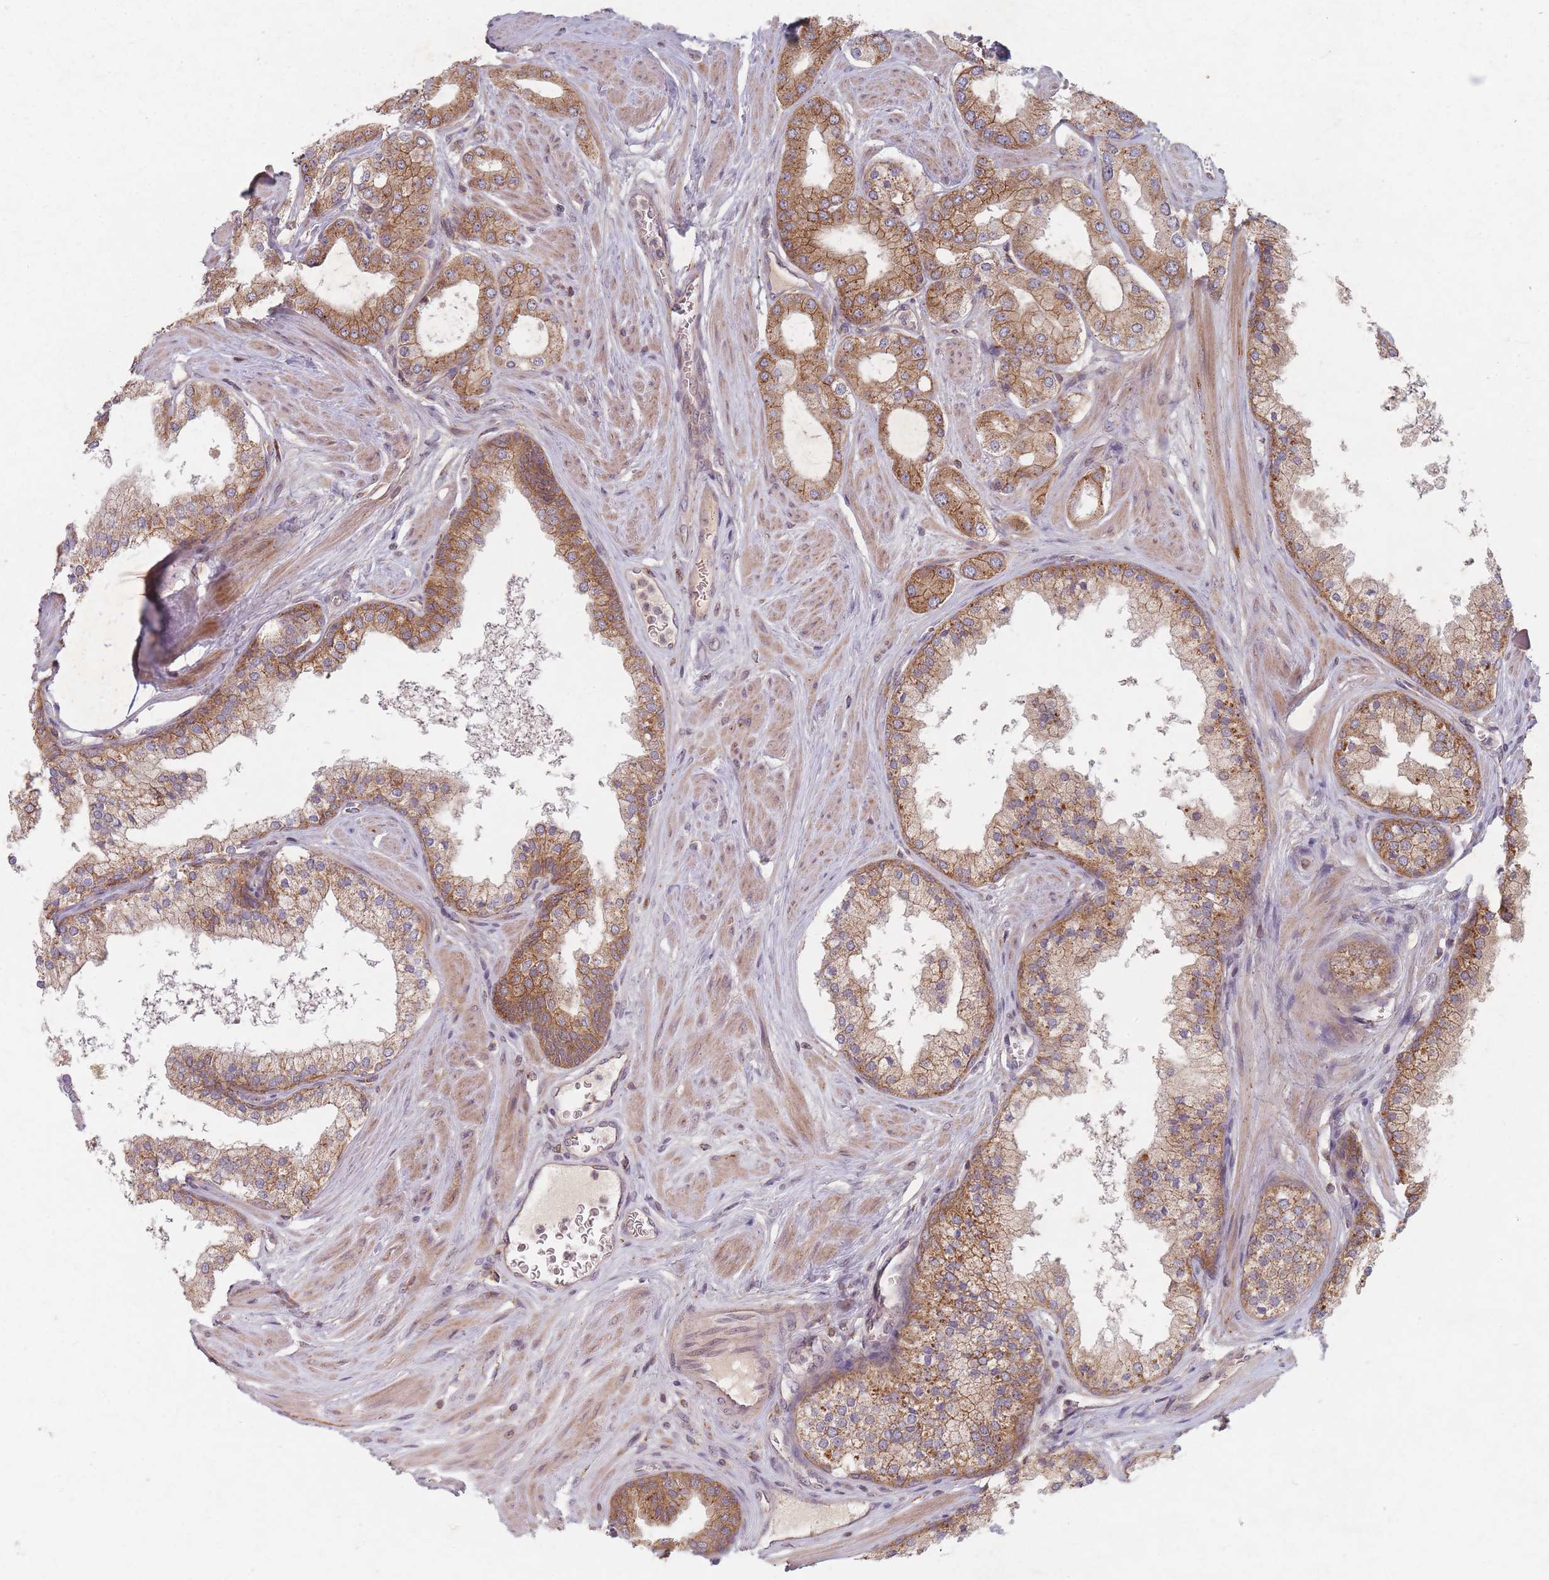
{"staining": {"intensity": "moderate", "quantity": ">75%", "location": "cytoplasmic/membranous"}, "tissue": "prostate cancer", "cell_type": "Tumor cells", "image_type": "cancer", "snomed": [{"axis": "morphology", "description": "Adenocarcinoma, Low grade"}, {"axis": "topography", "description": "Prostate"}], "caption": "Human prostate low-grade adenocarcinoma stained with a protein marker shows moderate staining in tumor cells.", "gene": "RADX", "patient": {"sex": "male", "age": 42}}